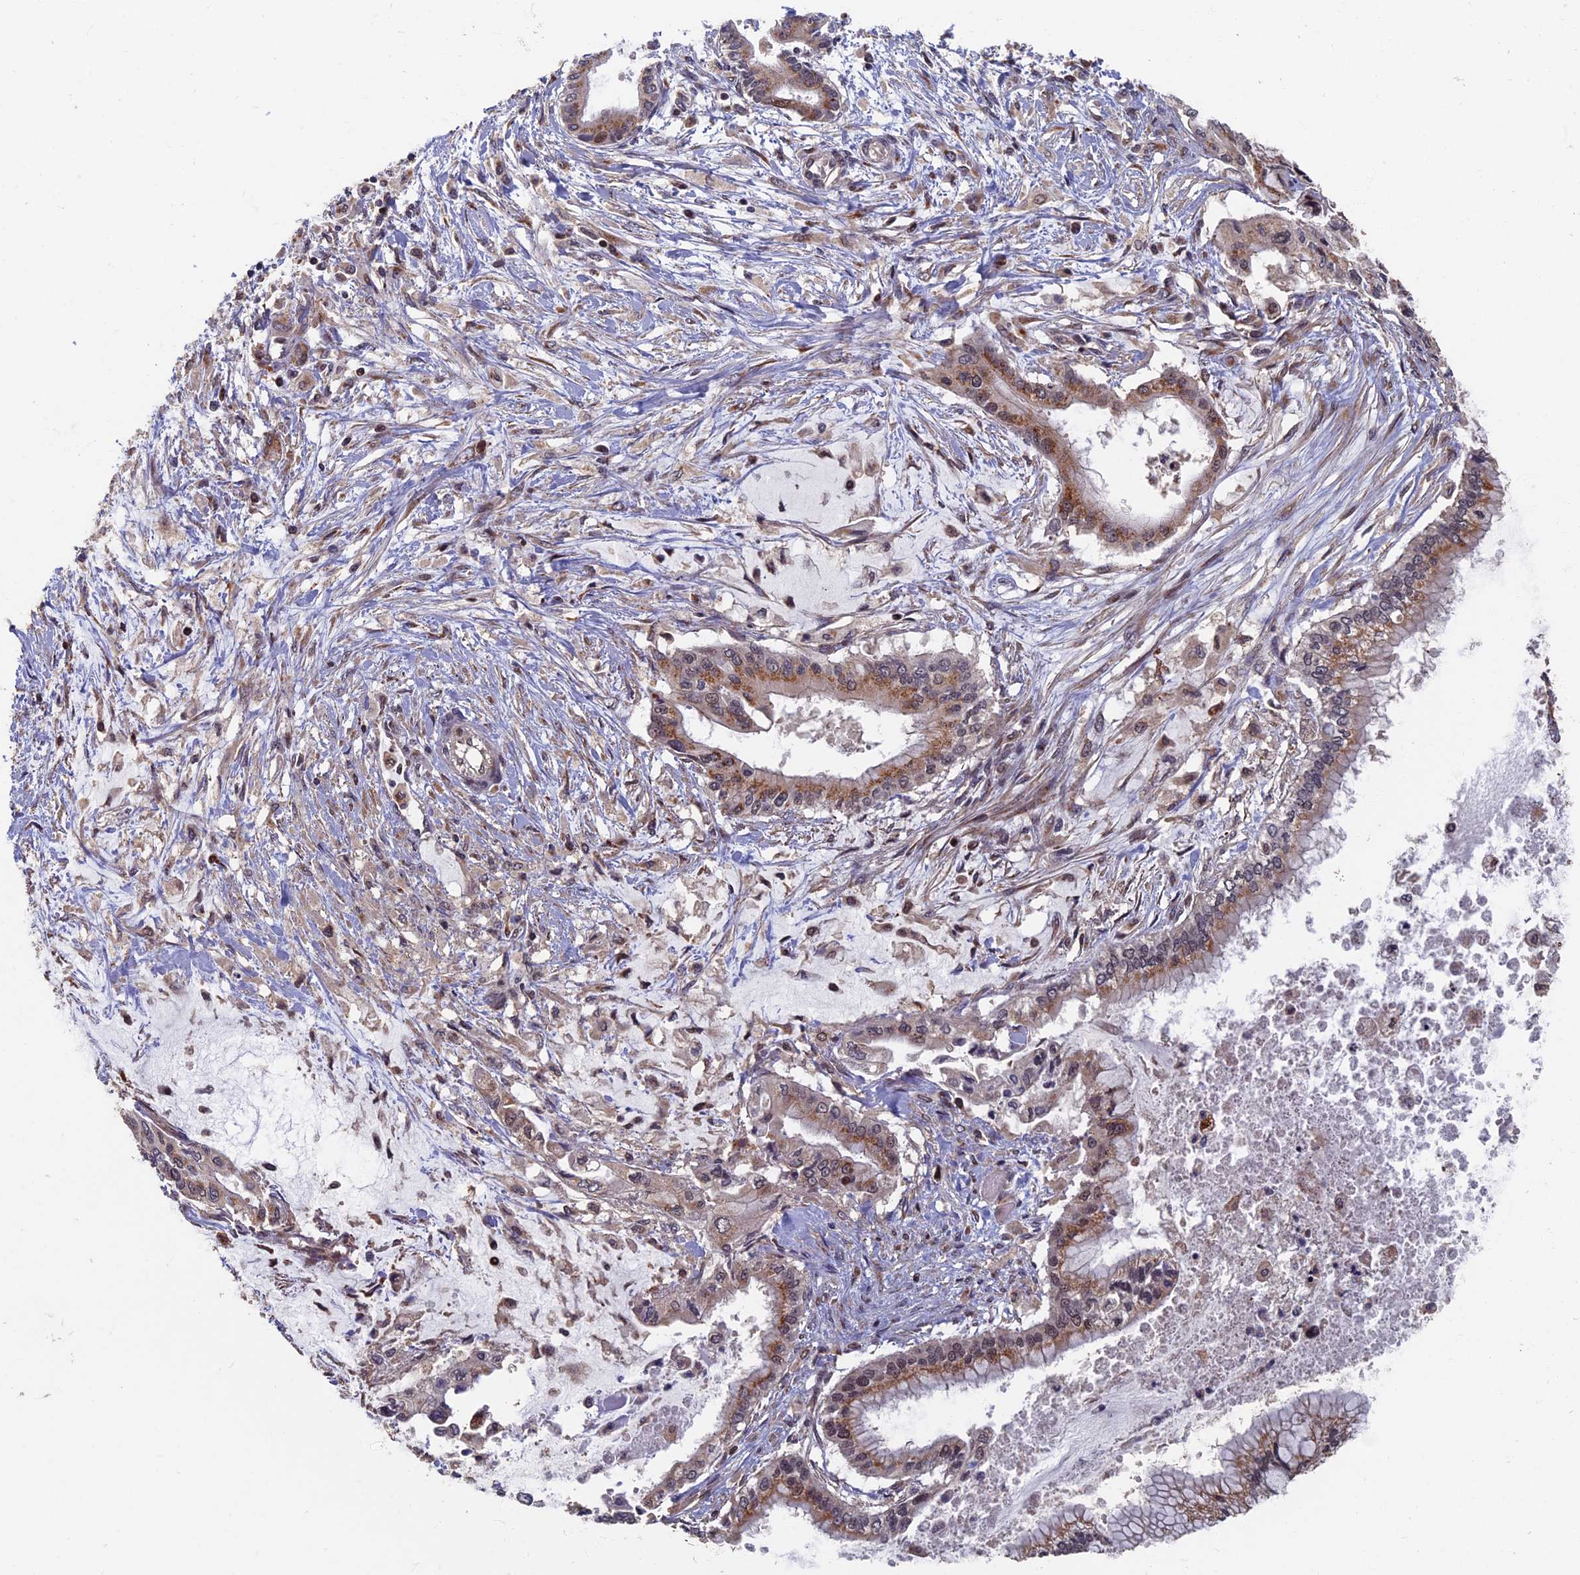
{"staining": {"intensity": "moderate", "quantity": ">75%", "location": "cytoplasmic/membranous,nuclear"}, "tissue": "pancreatic cancer", "cell_type": "Tumor cells", "image_type": "cancer", "snomed": [{"axis": "morphology", "description": "Adenocarcinoma, NOS"}, {"axis": "topography", "description": "Pancreas"}], "caption": "IHC histopathology image of human adenocarcinoma (pancreatic) stained for a protein (brown), which demonstrates medium levels of moderate cytoplasmic/membranous and nuclear positivity in about >75% of tumor cells.", "gene": "RASGRF1", "patient": {"sex": "male", "age": 46}}